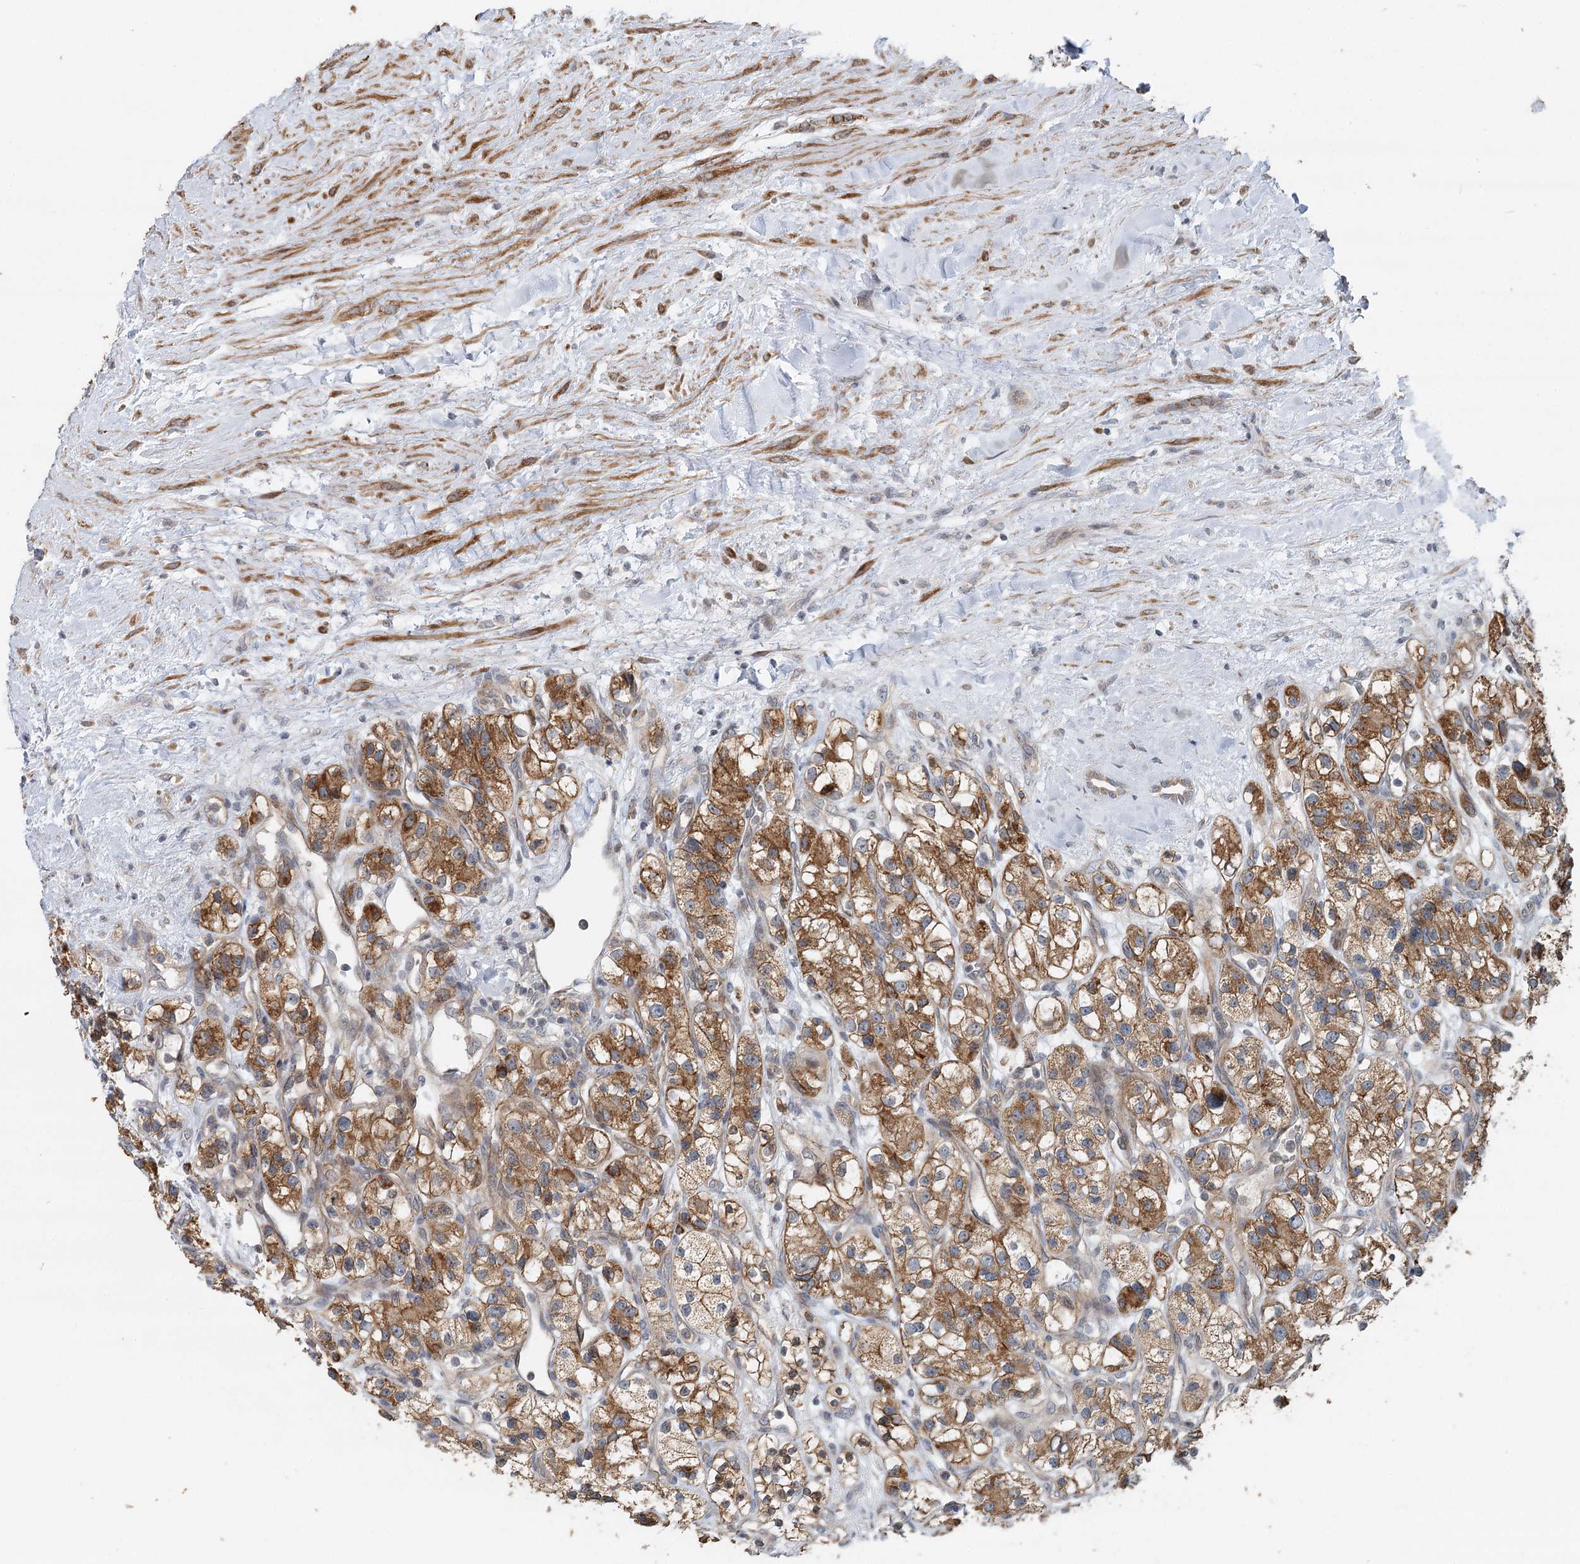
{"staining": {"intensity": "moderate", "quantity": ">75%", "location": "cytoplasmic/membranous"}, "tissue": "renal cancer", "cell_type": "Tumor cells", "image_type": "cancer", "snomed": [{"axis": "morphology", "description": "Adenocarcinoma, NOS"}, {"axis": "topography", "description": "Kidney"}], "caption": "High-magnification brightfield microscopy of renal cancer stained with DAB (3,3'-diaminobenzidine) (brown) and counterstained with hematoxylin (blue). tumor cells exhibit moderate cytoplasmic/membranous positivity is present in approximately>75% of cells. The protein of interest is shown in brown color, while the nuclei are stained blue.", "gene": "RNF111", "patient": {"sex": "female", "age": 57}}